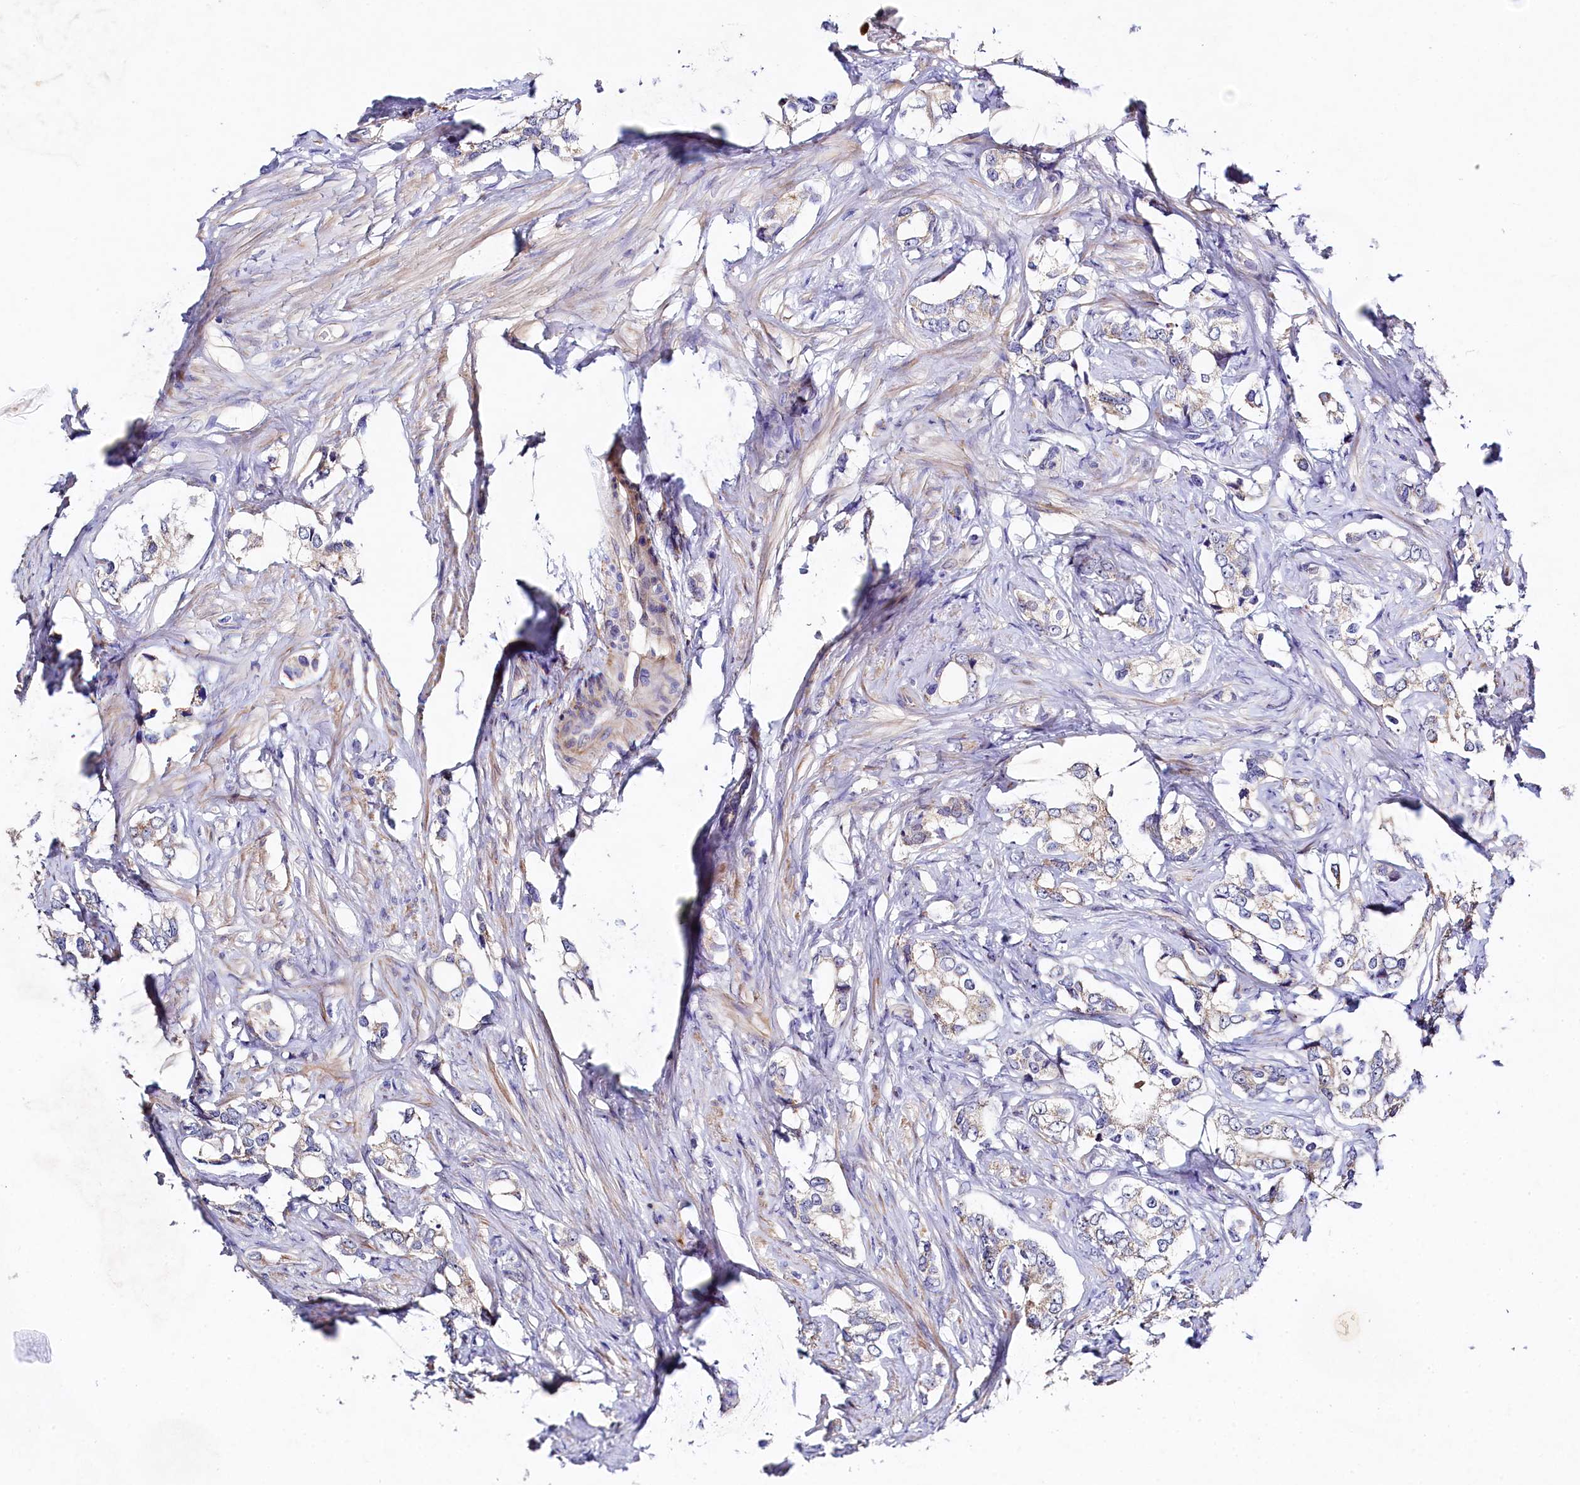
{"staining": {"intensity": "weak", "quantity": "<25%", "location": "cytoplasmic/membranous"}, "tissue": "prostate cancer", "cell_type": "Tumor cells", "image_type": "cancer", "snomed": [{"axis": "morphology", "description": "Adenocarcinoma, High grade"}, {"axis": "topography", "description": "Prostate"}], "caption": "This is an IHC histopathology image of prostate cancer. There is no expression in tumor cells.", "gene": "FXYD6", "patient": {"sex": "male", "age": 66}}